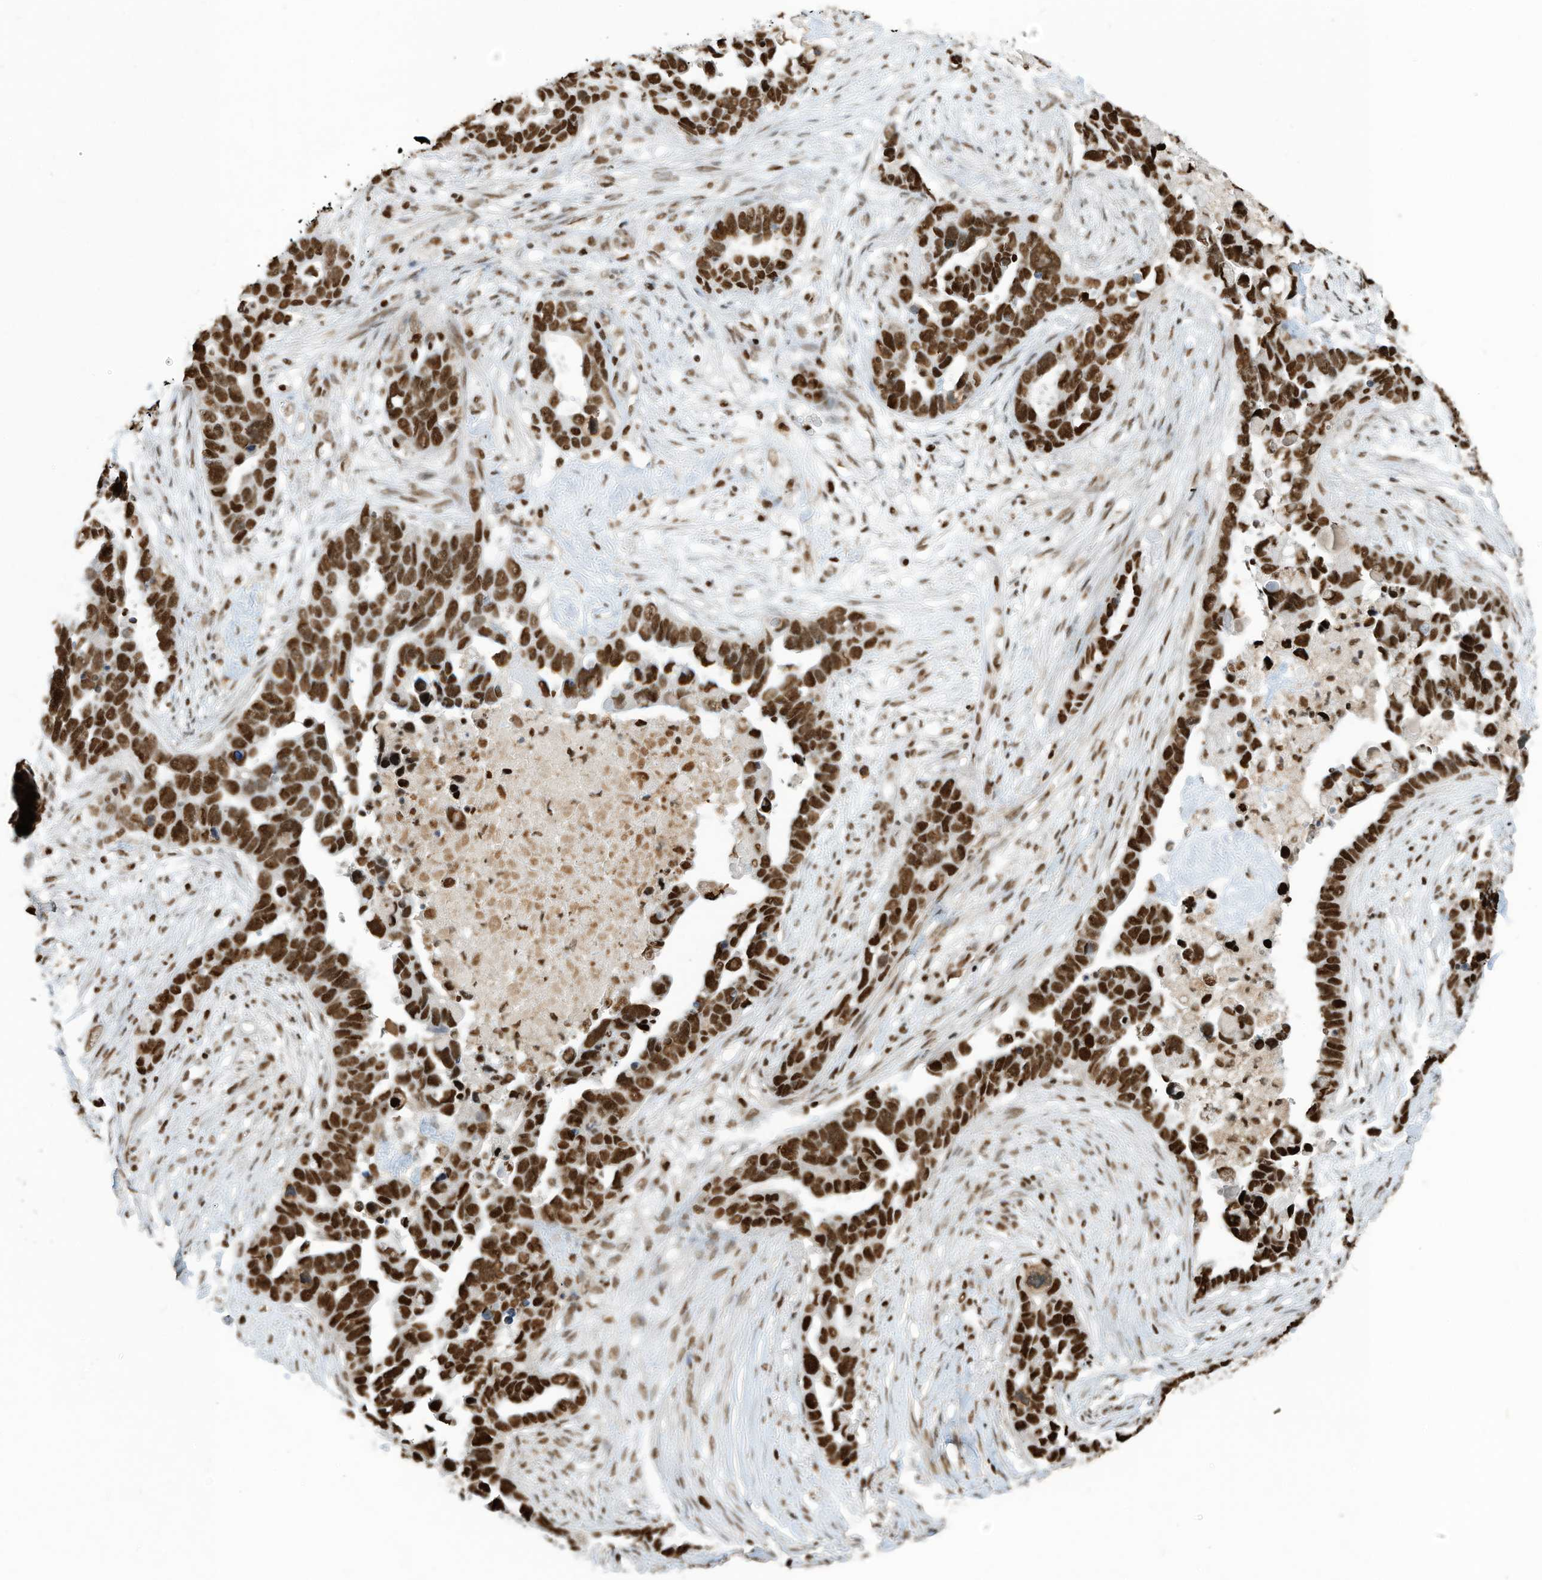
{"staining": {"intensity": "strong", "quantity": ">75%", "location": "nuclear"}, "tissue": "ovarian cancer", "cell_type": "Tumor cells", "image_type": "cancer", "snomed": [{"axis": "morphology", "description": "Cystadenocarcinoma, serous, NOS"}, {"axis": "topography", "description": "Ovary"}], "caption": "An immunohistochemistry photomicrograph of tumor tissue is shown. Protein staining in brown labels strong nuclear positivity in ovarian cancer within tumor cells.", "gene": "SAMD15", "patient": {"sex": "female", "age": 54}}